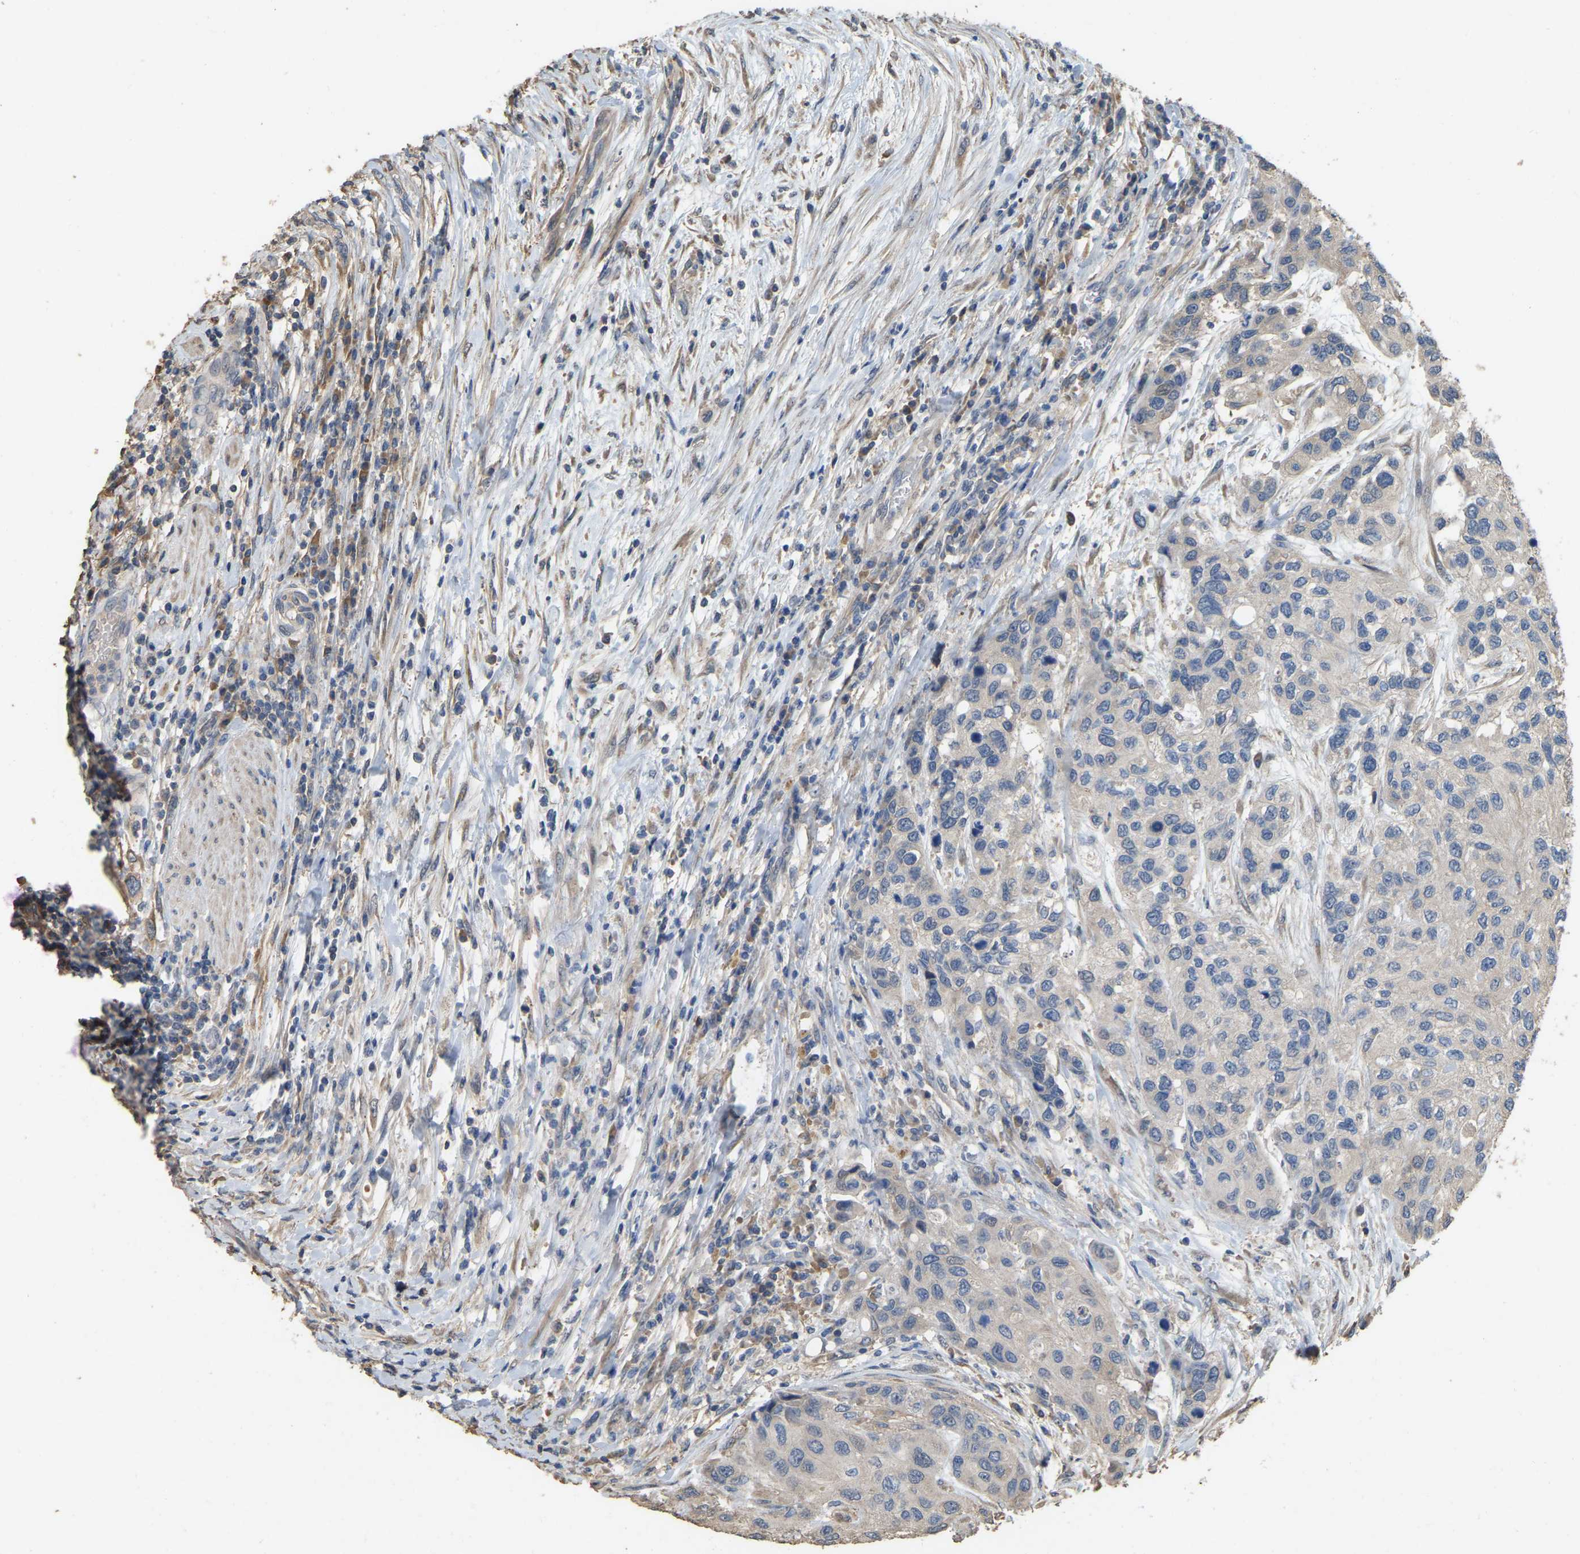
{"staining": {"intensity": "negative", "quantity": "none", "location": "none"}, "tissue": "urothelial cancer", "cell_type": "Tumor cells", "image_type": "cancer", "snomed": [{"axis": "morphology", "description": "Urothelial carcinoma, High grade"}, {"axis": "topography", "description": "Urinary bladder"}], "caption": "This is a micrograph of IHC staining of urothelial carcinoma (high-grade), which shows no staining in tumor cells.", "gene": "NCS1", "patient": {"sex": "female", "age": 56}}